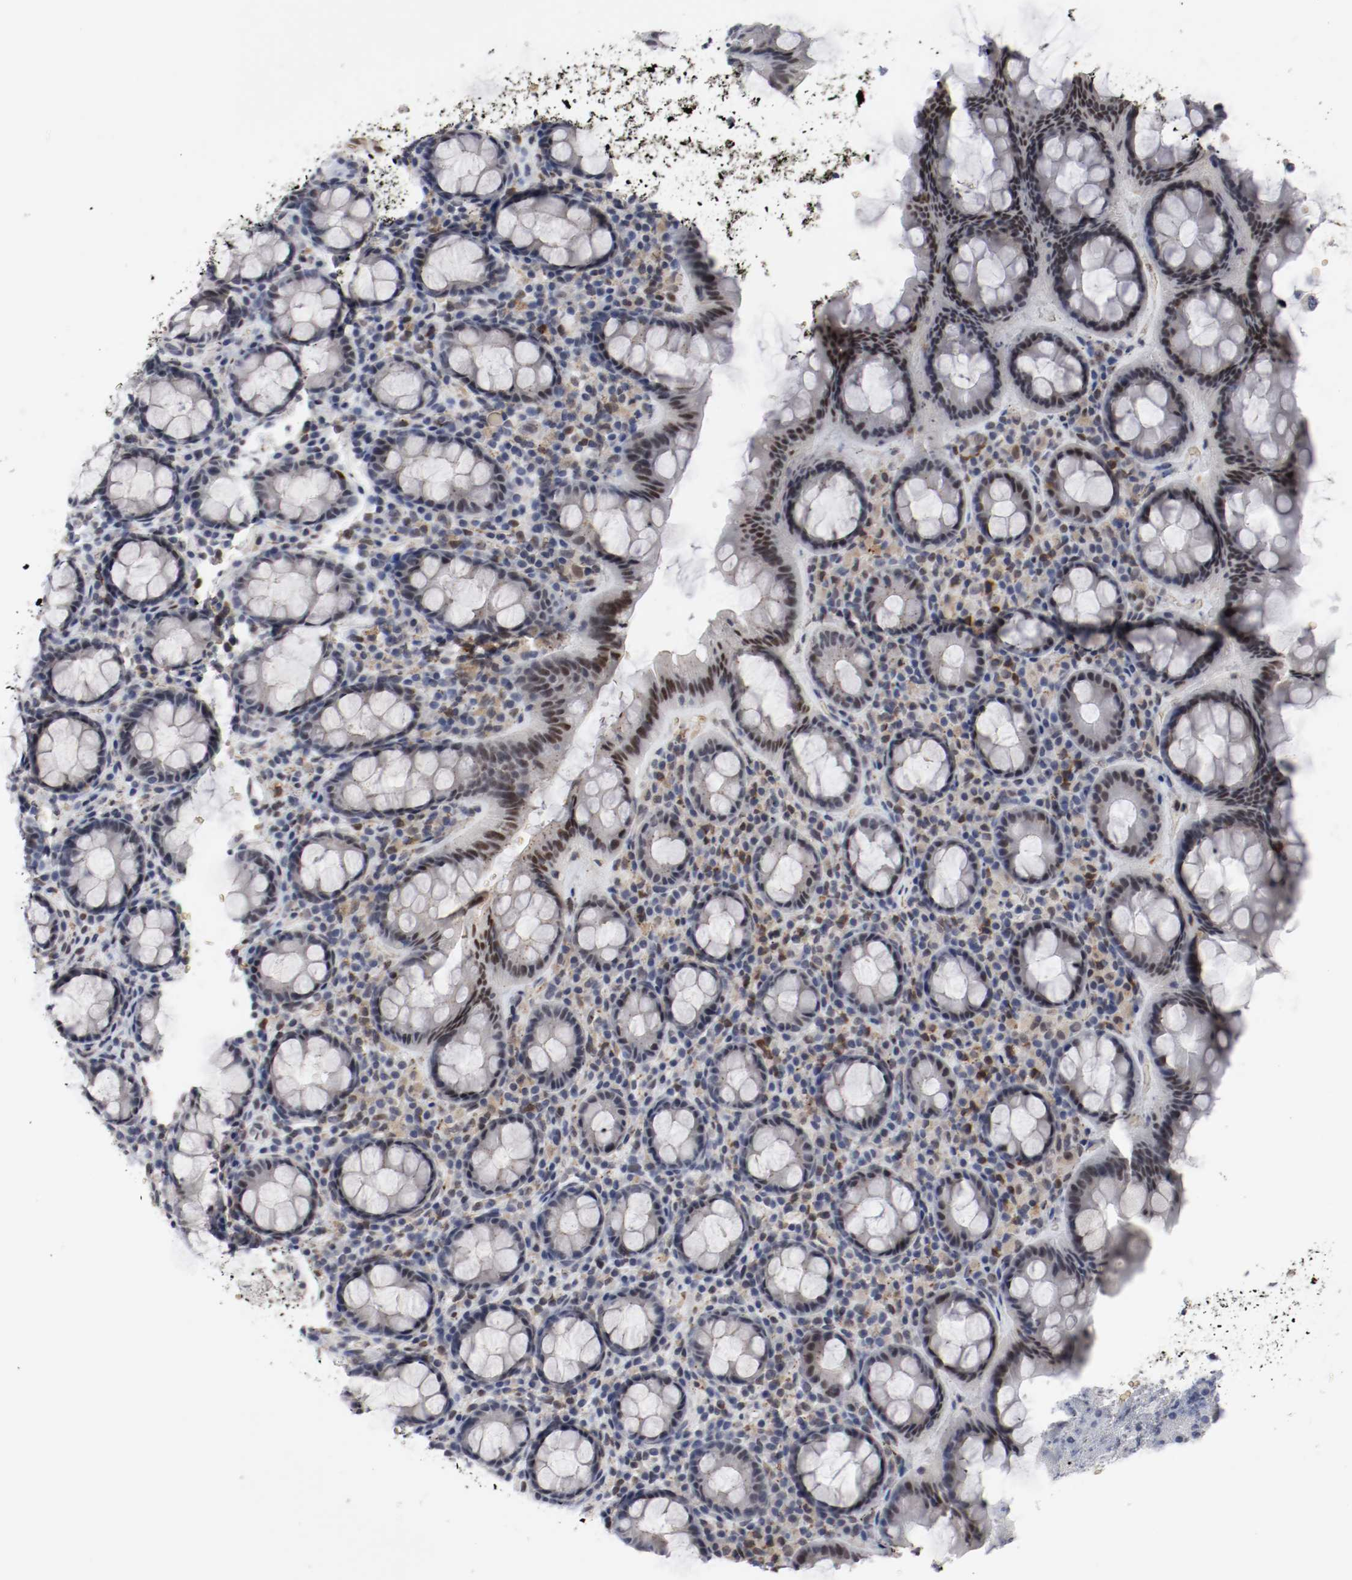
{"staining": {"intensity": "weak", "quantity": "<25%", "location": "nuclear"}, "tissue": "rectum", "cell_type": "Glandular cells", "image_type": "normal", "snomed": [{"axis": "morphology", "description": "Normal tissue, NOS"}, {"axis": "topography", "description": "Rectum"}], "caption": "The photomicrograph displays no staining of glandular cells in unremarkable rectum. The staining is performed using DAB brown chromogen with nuclei counter-stained in using hematoxylin.", "gene": "JUND", "patient": {"sex": "male", "age": 92}}